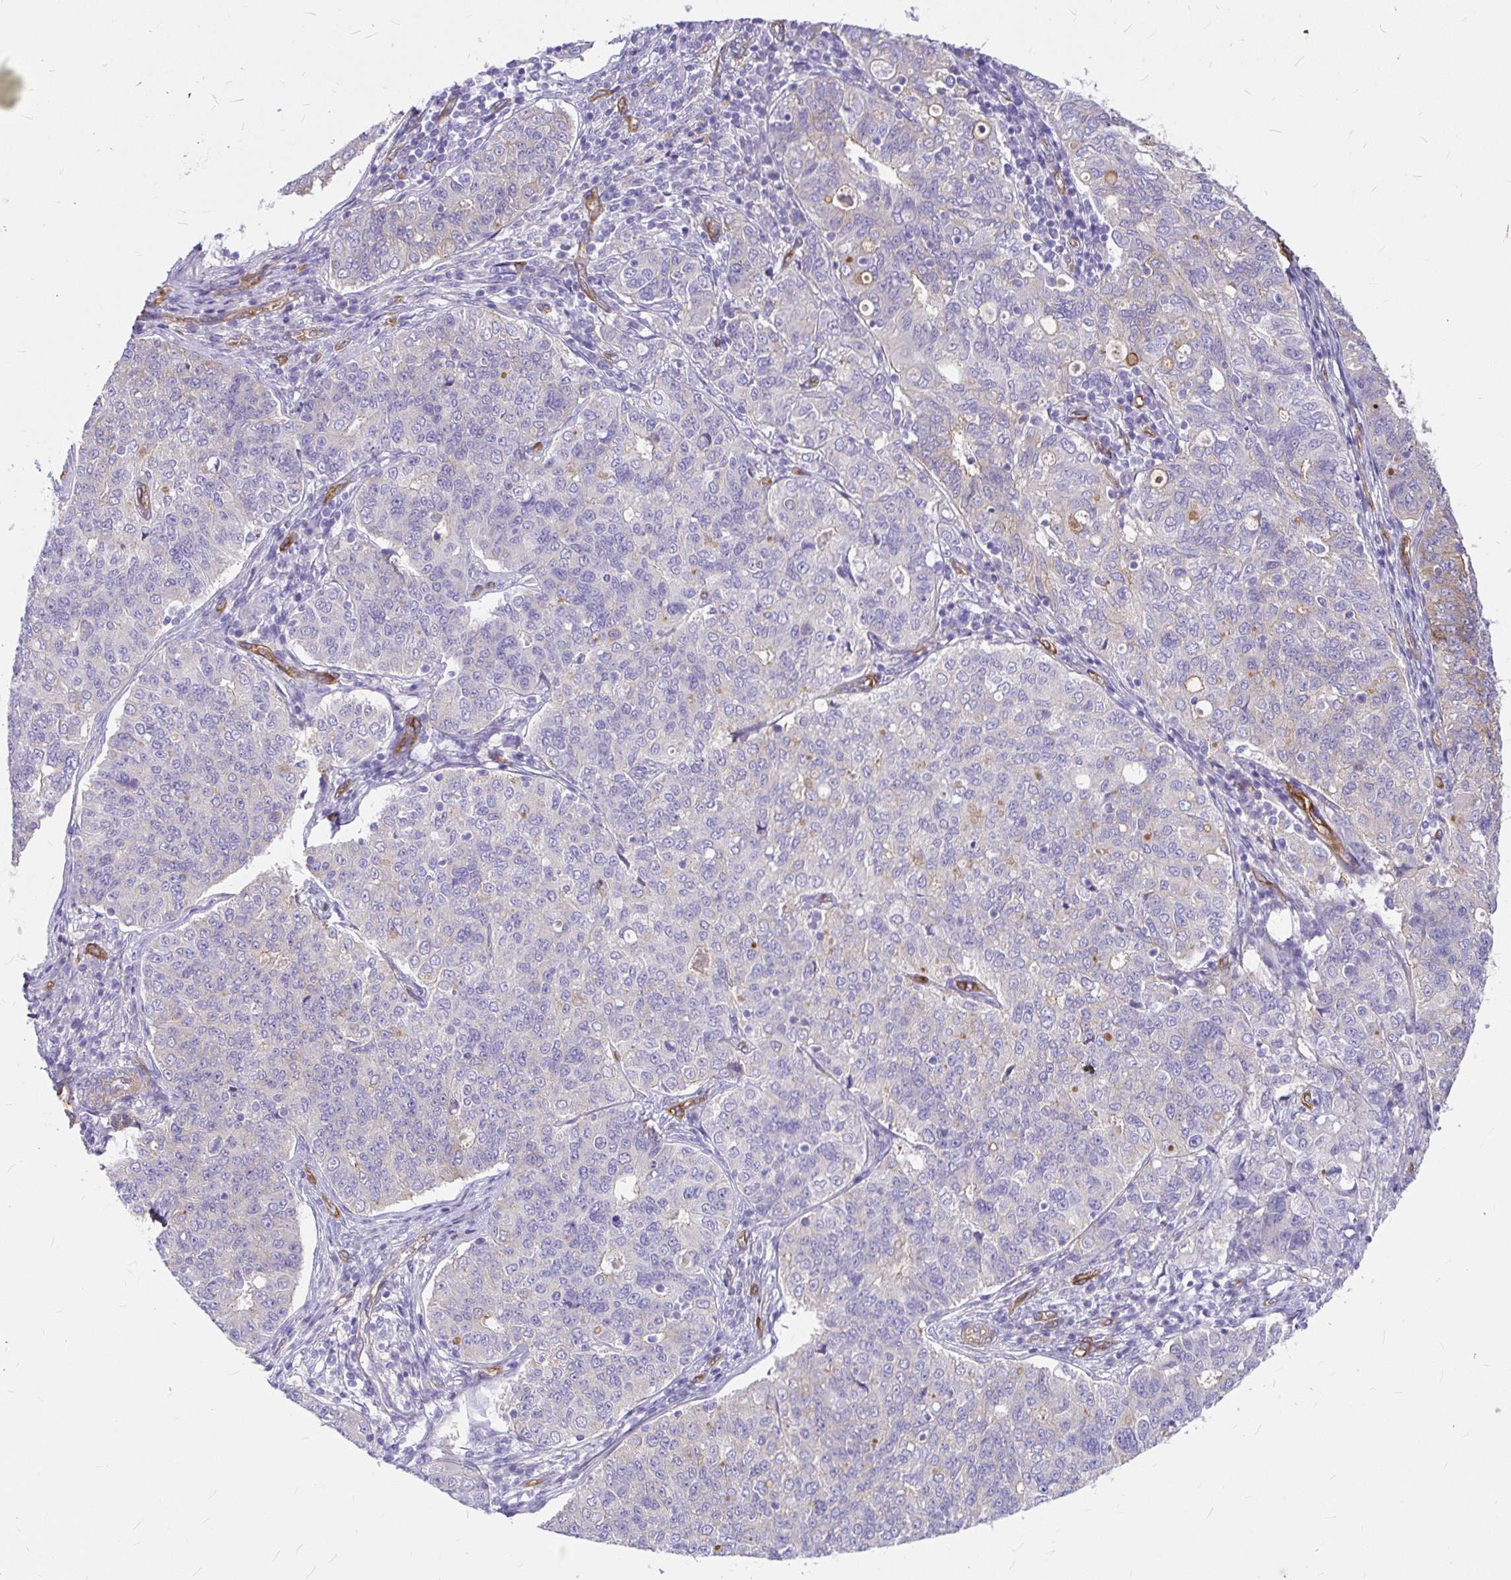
{"staining": {"intensity": "negative", "quantity": "none", "location": "none"}, "tissue": "endometrial cancer", "cell_type": "Tumor cells", "image_type": "cancer", "snomed": [{"axis": "morphology", "description": "Adenocarcinoma, NOS"}, {"axis": "topography", "description": "Endometrium"}], "caption": "There is no significant expression in tumor cells of endometrial cancer.", "gene": "MYO1B", "patient": {"sex": "female", "age": 43}}